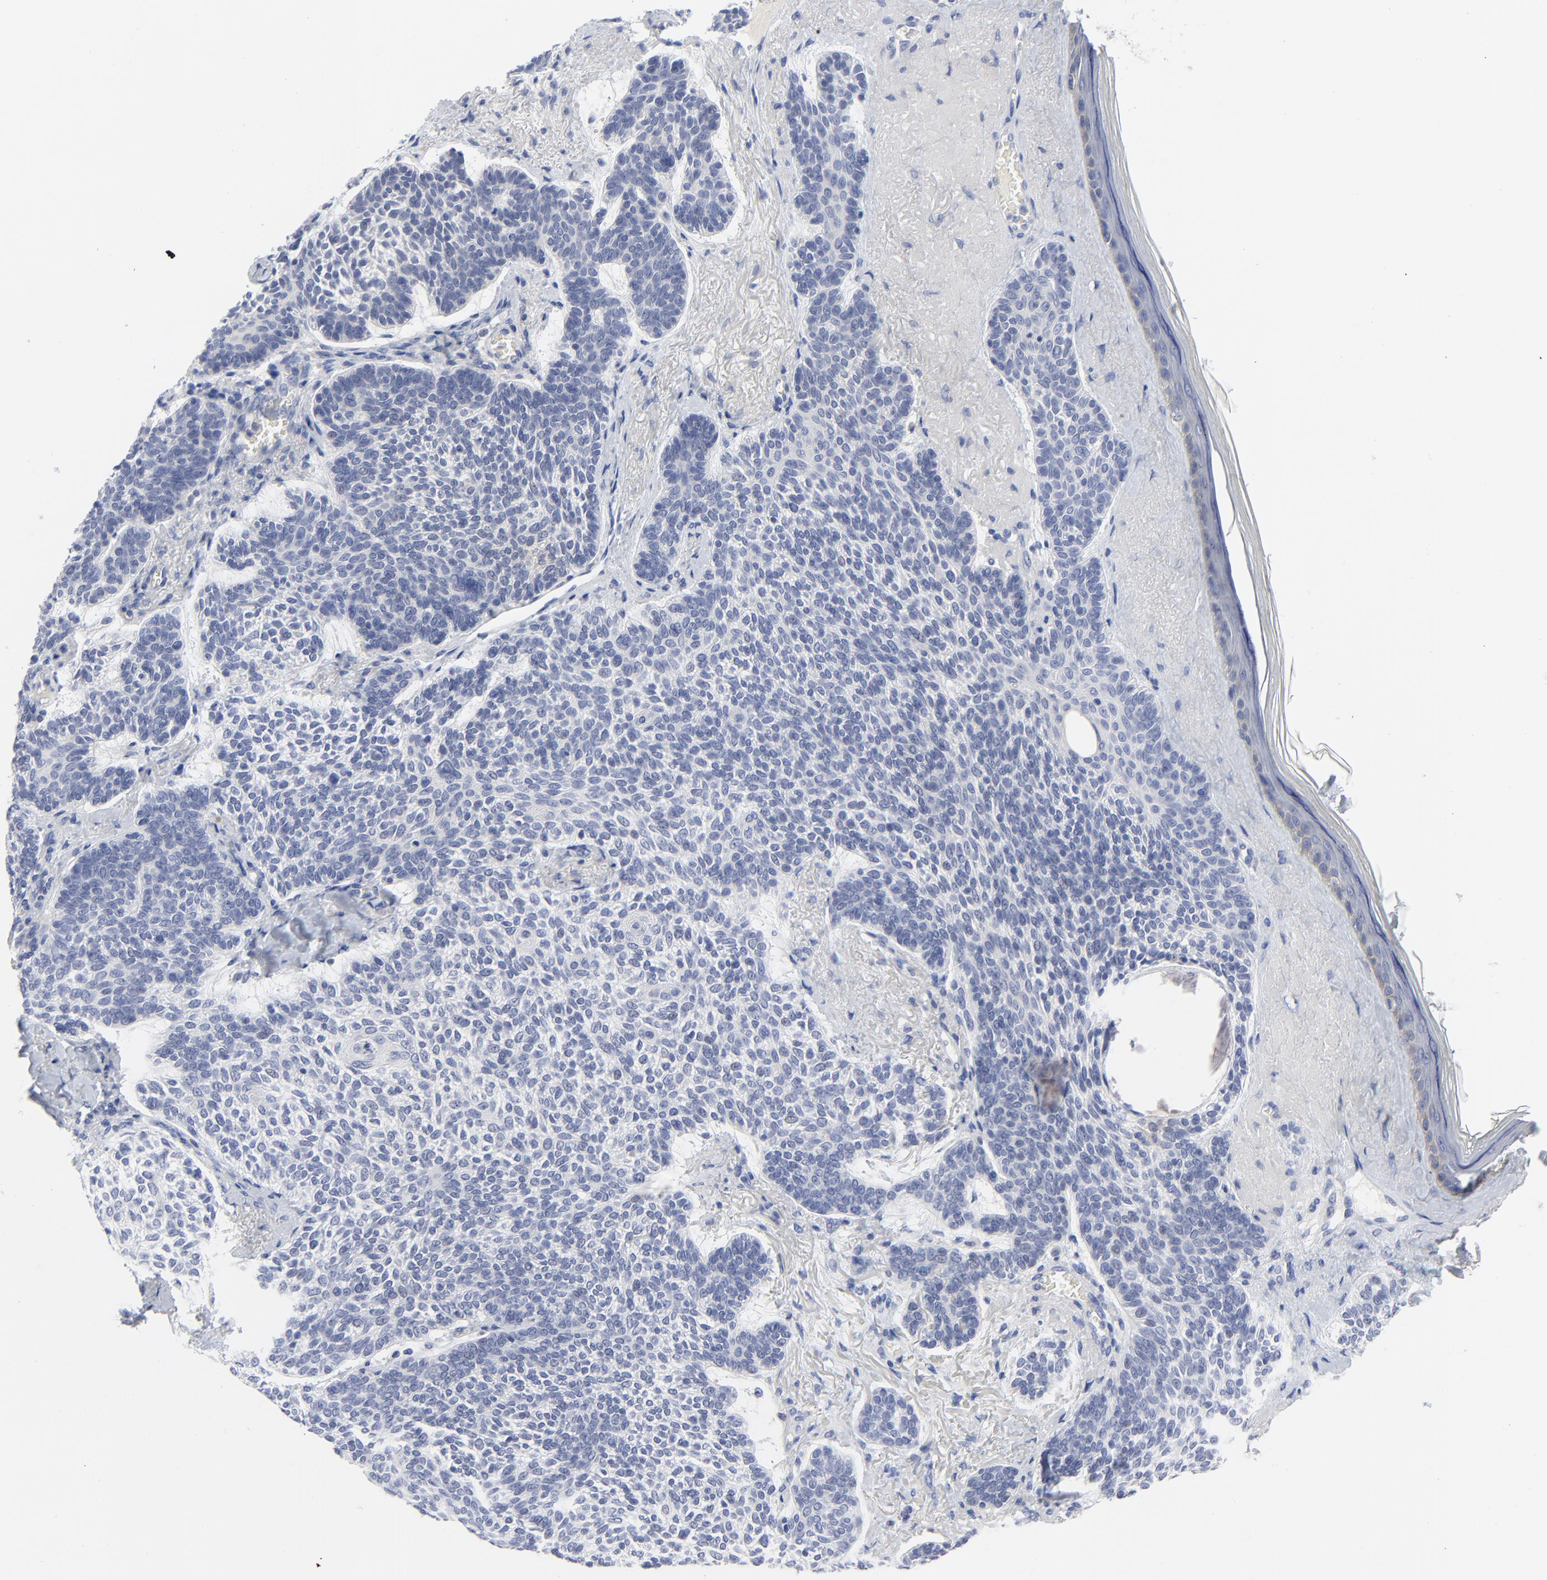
{"staining": {"intensity": "negative", "quantity": "none", "location": "none"}, "tissue": "skin cancer", "cell_type": "Tumor cells", "image_type": "cancer", "snomed": [{"axis": "morphology", "description": "Normal tissue, NOS"}, {"axis": "morphology", "description": "Basal cell carcinoma"}, {"axis": "topography", "description": "Skin"}], "caption": "Skin cancer (basal cell carcinoma) was stained to show a protein in brown. There is no significant expression in tumor cells.", "gene": "CLEC4G", "patient": {"sex": "female", "age": 70}}